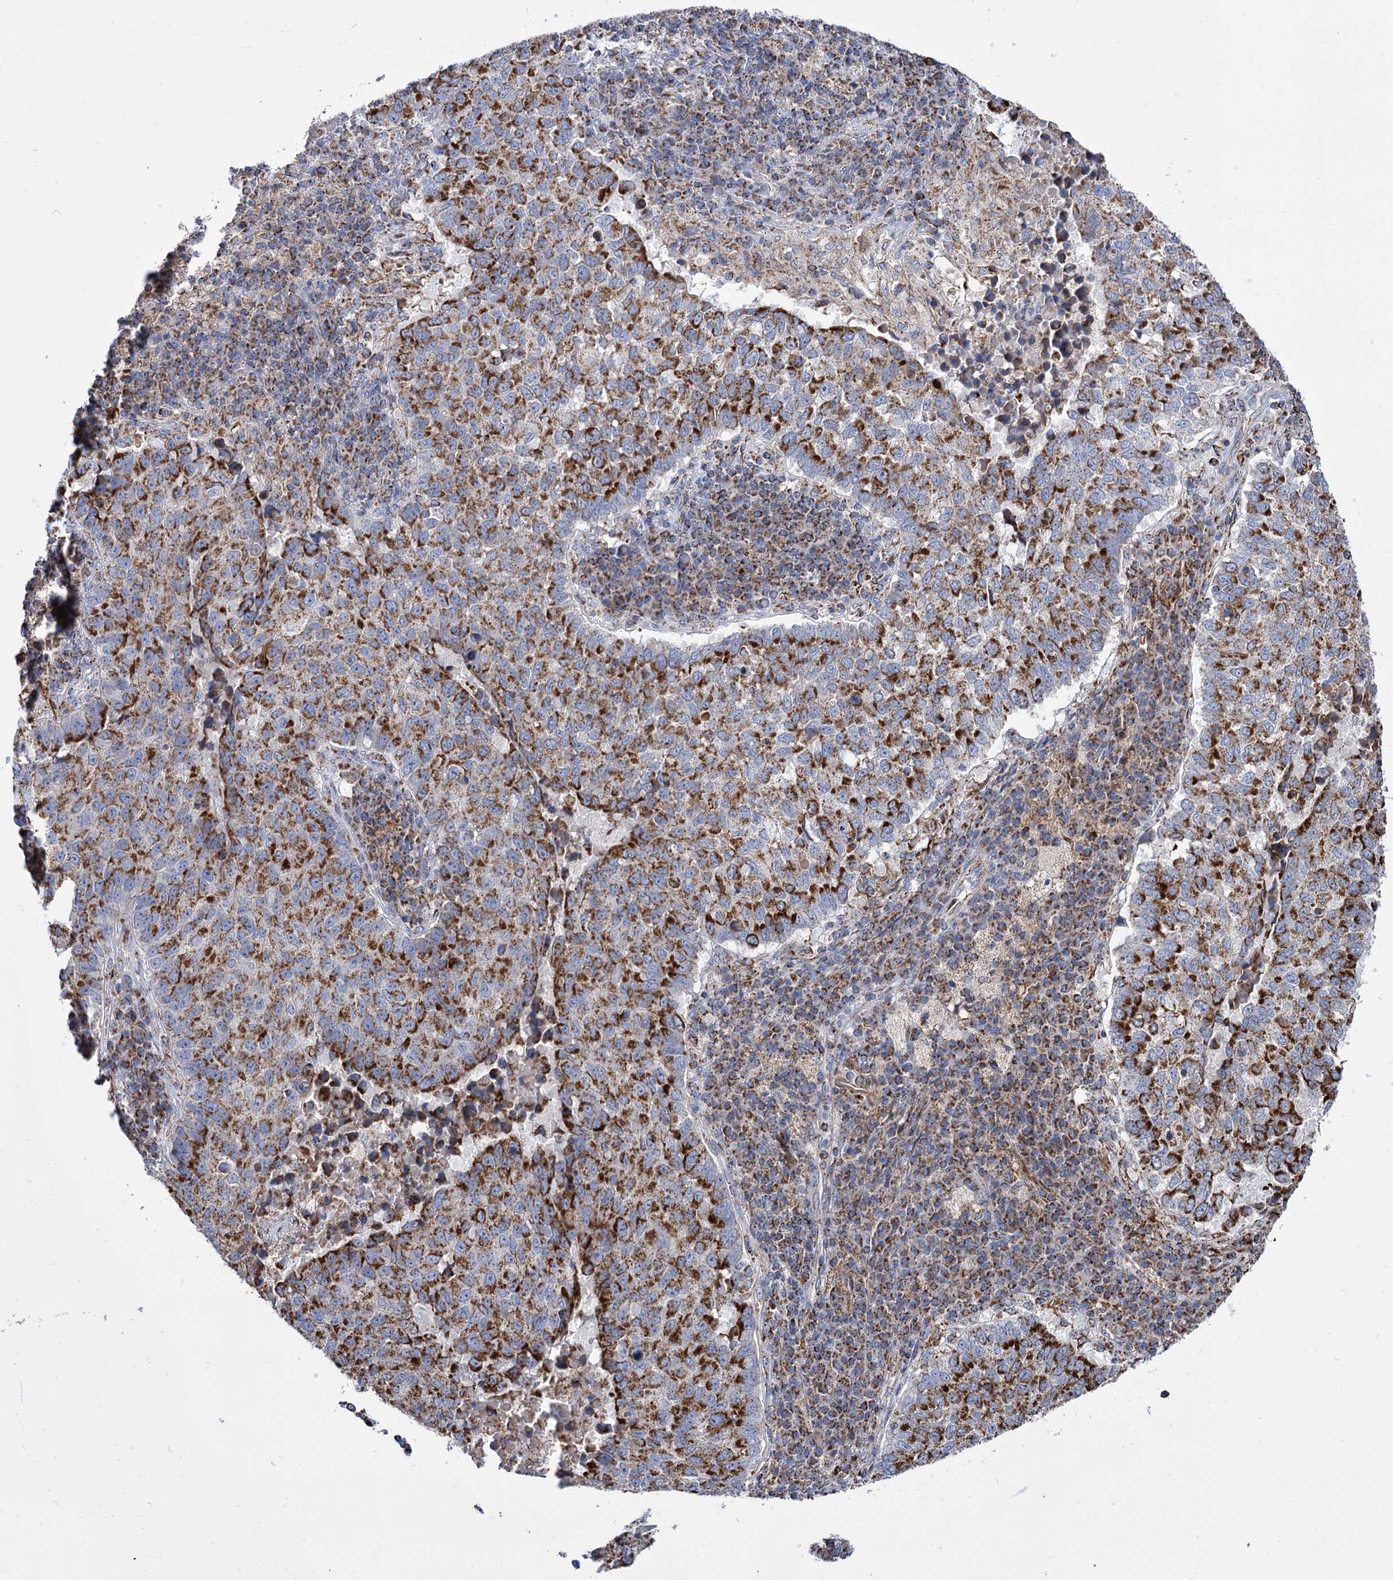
{"staining": {"intensity": "strong", "quantity": ">75%", "location": "cytoplasmic/membranous"}, "tissue": "lung cancer", "cell_type": "Tumor cells", "image_type": "cancer", "snomed": [{"axis": "morphology", "description": "Squamous cell carcinoma, NOS"}, {"axis": "topography", "description": "Lung"}], "caption": "Lung squamous cell carcinoma stained with DAB (3,3'-diaminobenzidine) IHC reveals high levels of strong cytoplasmic/membranous positivity in about >75% of tumor cells. (Brightfield microscopy of DAB IHC at high magnification).", "gene": "ABHD10", "patient": {"sex": "male", "age": 73}}